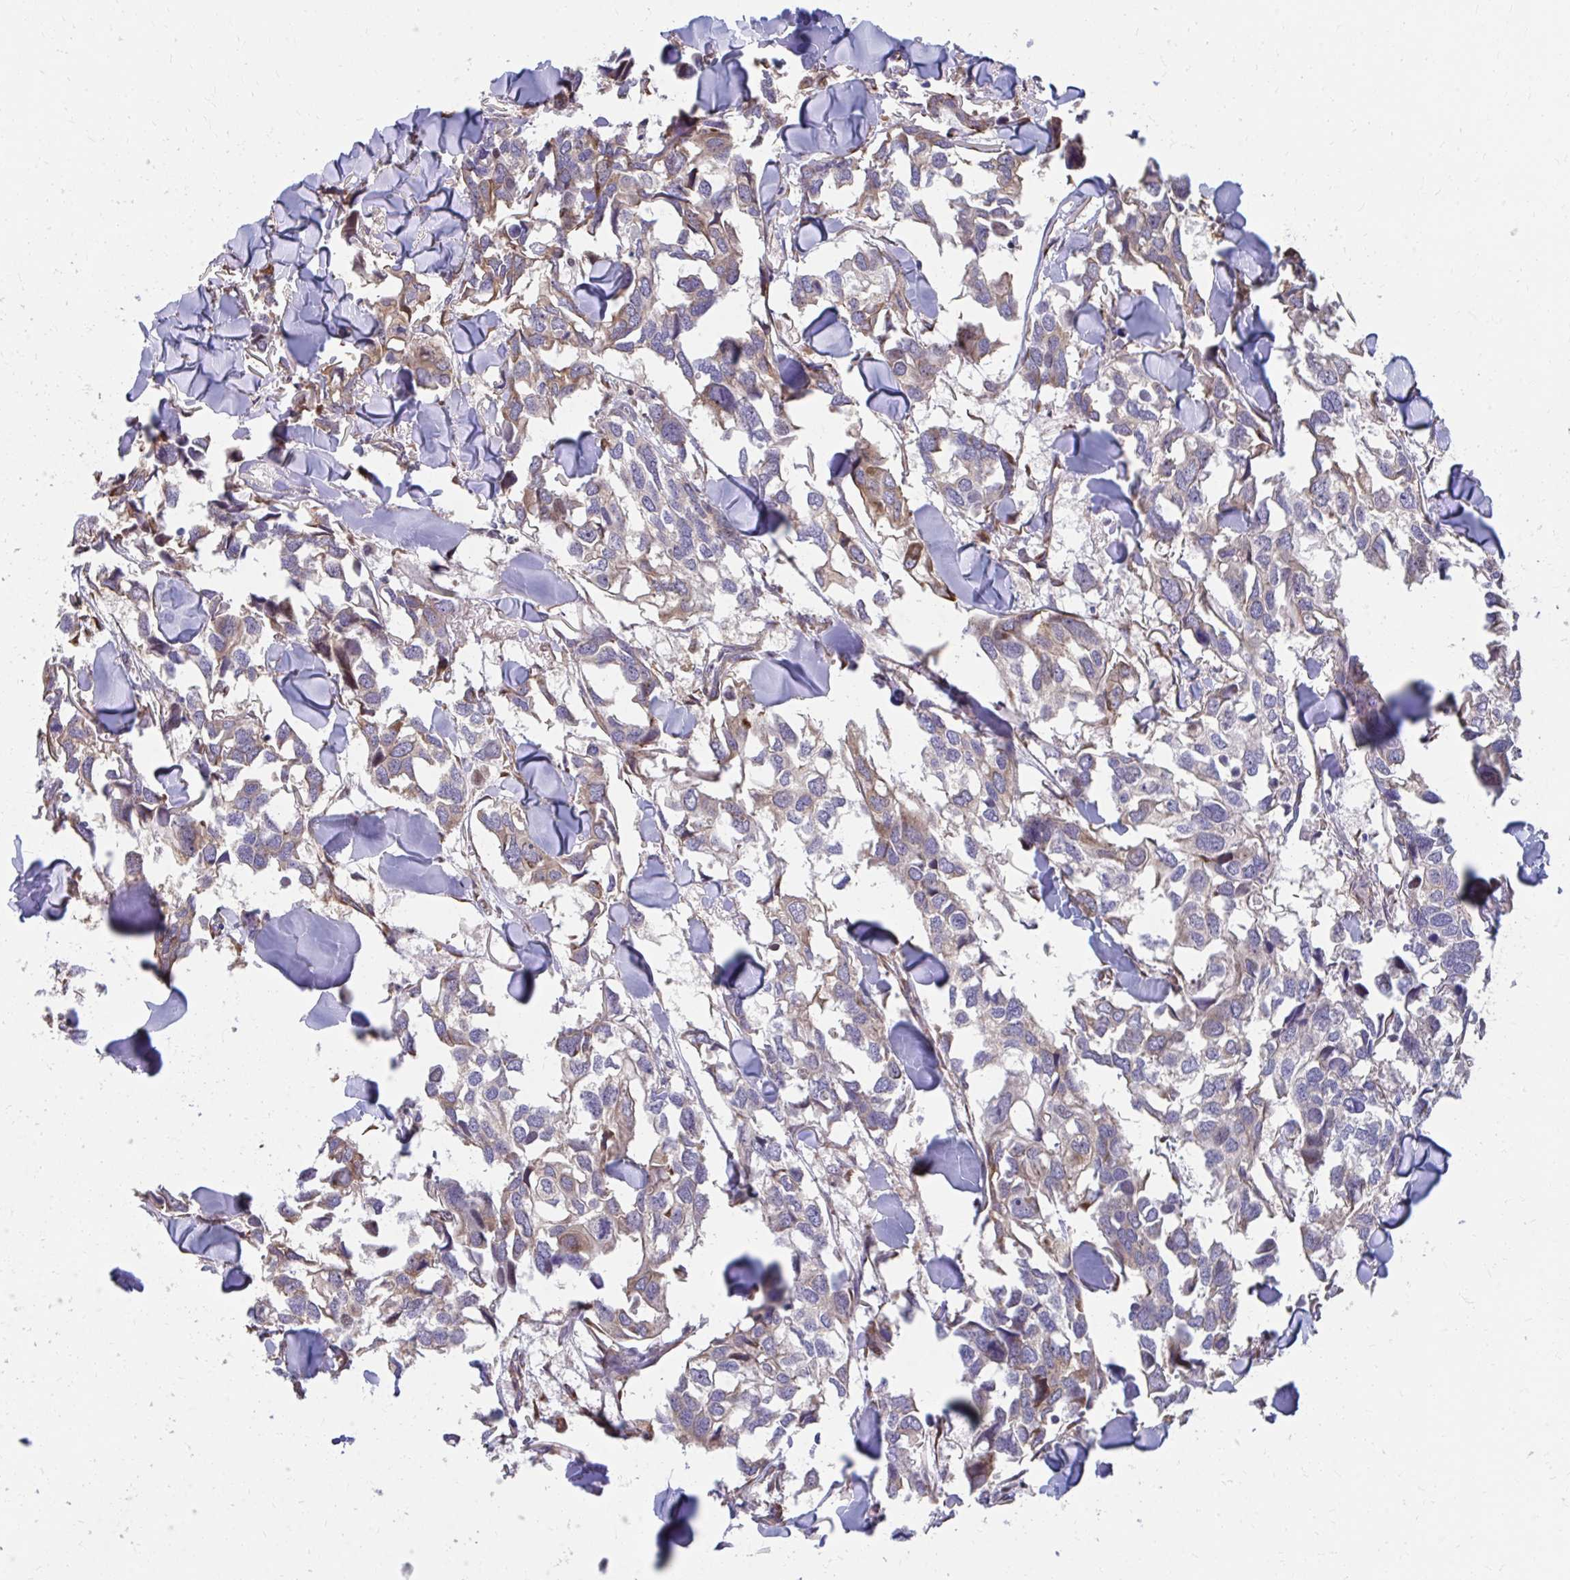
{"staining": {"intensity": "moderate", "quantity": "<25%", "location": "cytoplasmic/membranous"}, "tissue": "breast cancer", "cell_type": "Tumor cells", "image_type": "cancer", "snomed": [{"axis": "morphology", "description": "Duct carcinoma"}, {"axis": "topography", "description": "Breast"}], "caption": "Immunohistochemical staining of breast cancer demonstrates low levels of moderate cytoplasmic/membranous protein positivity in about <25% of tumor cells.", "gene": "ZNF778", "patient": {"sex": "female", "age": 83}}